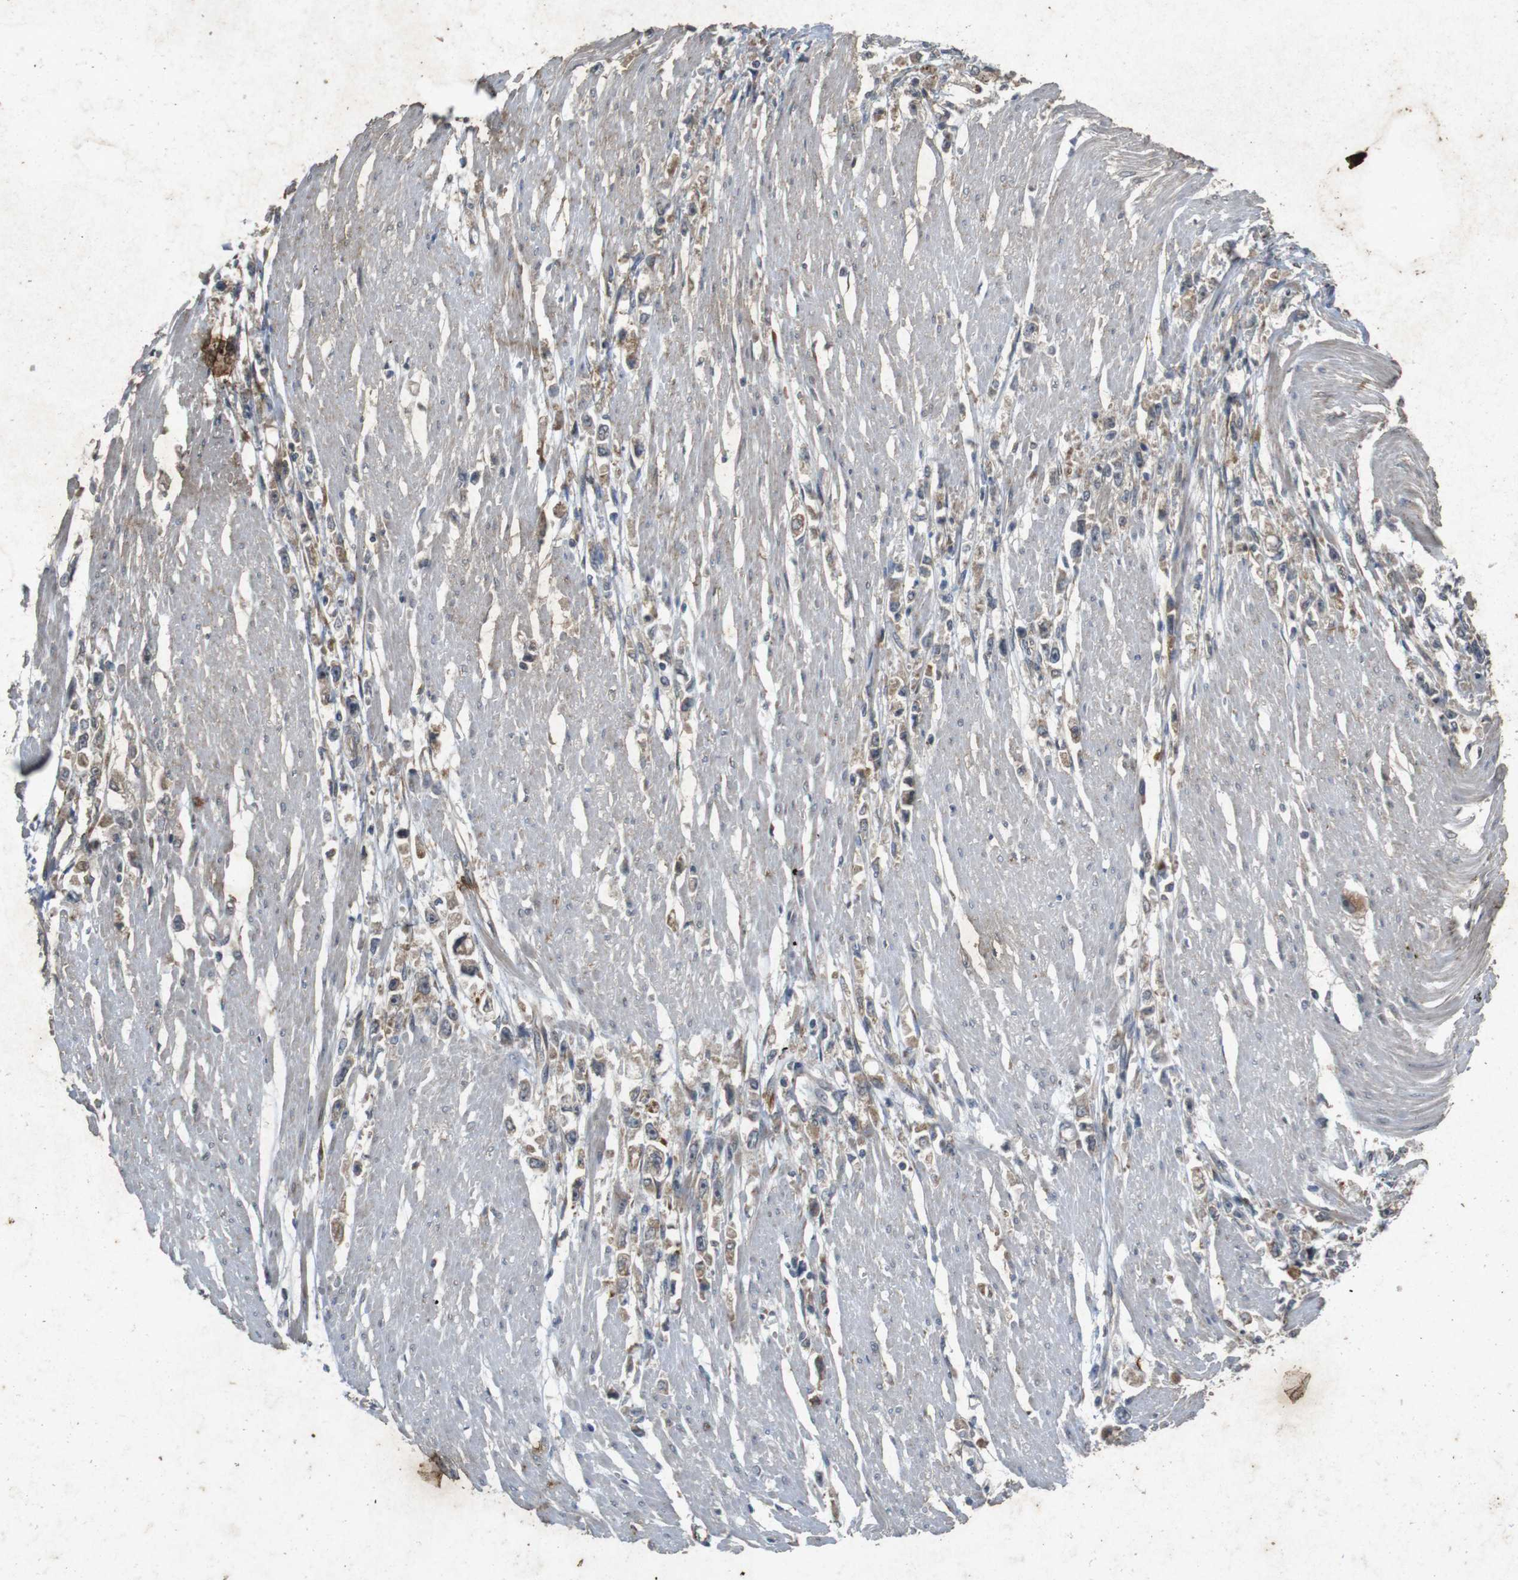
{"staining": {"intensity": "weak", "quantity": ">75%", "location": "cytoplasmic/membranous"}, "tissue": "stomach cancer", "cell_type": "Tumor cells", "image_type": "cancer", "snomed": [{"axis": "morphology", "description": "Adenocarcinoma, NOS"}, {"axis": "topography", "description": "Stomach"}], "caption": "About >75% of tumor cells in stomach cancer (adenocarcinoma) demonstrate weak cytoplasmic/membranous protein staining as visualized by brown immunohistochemical staining.", "gene": "FLCN", "patient": {"sex": "female", "age": 59}}